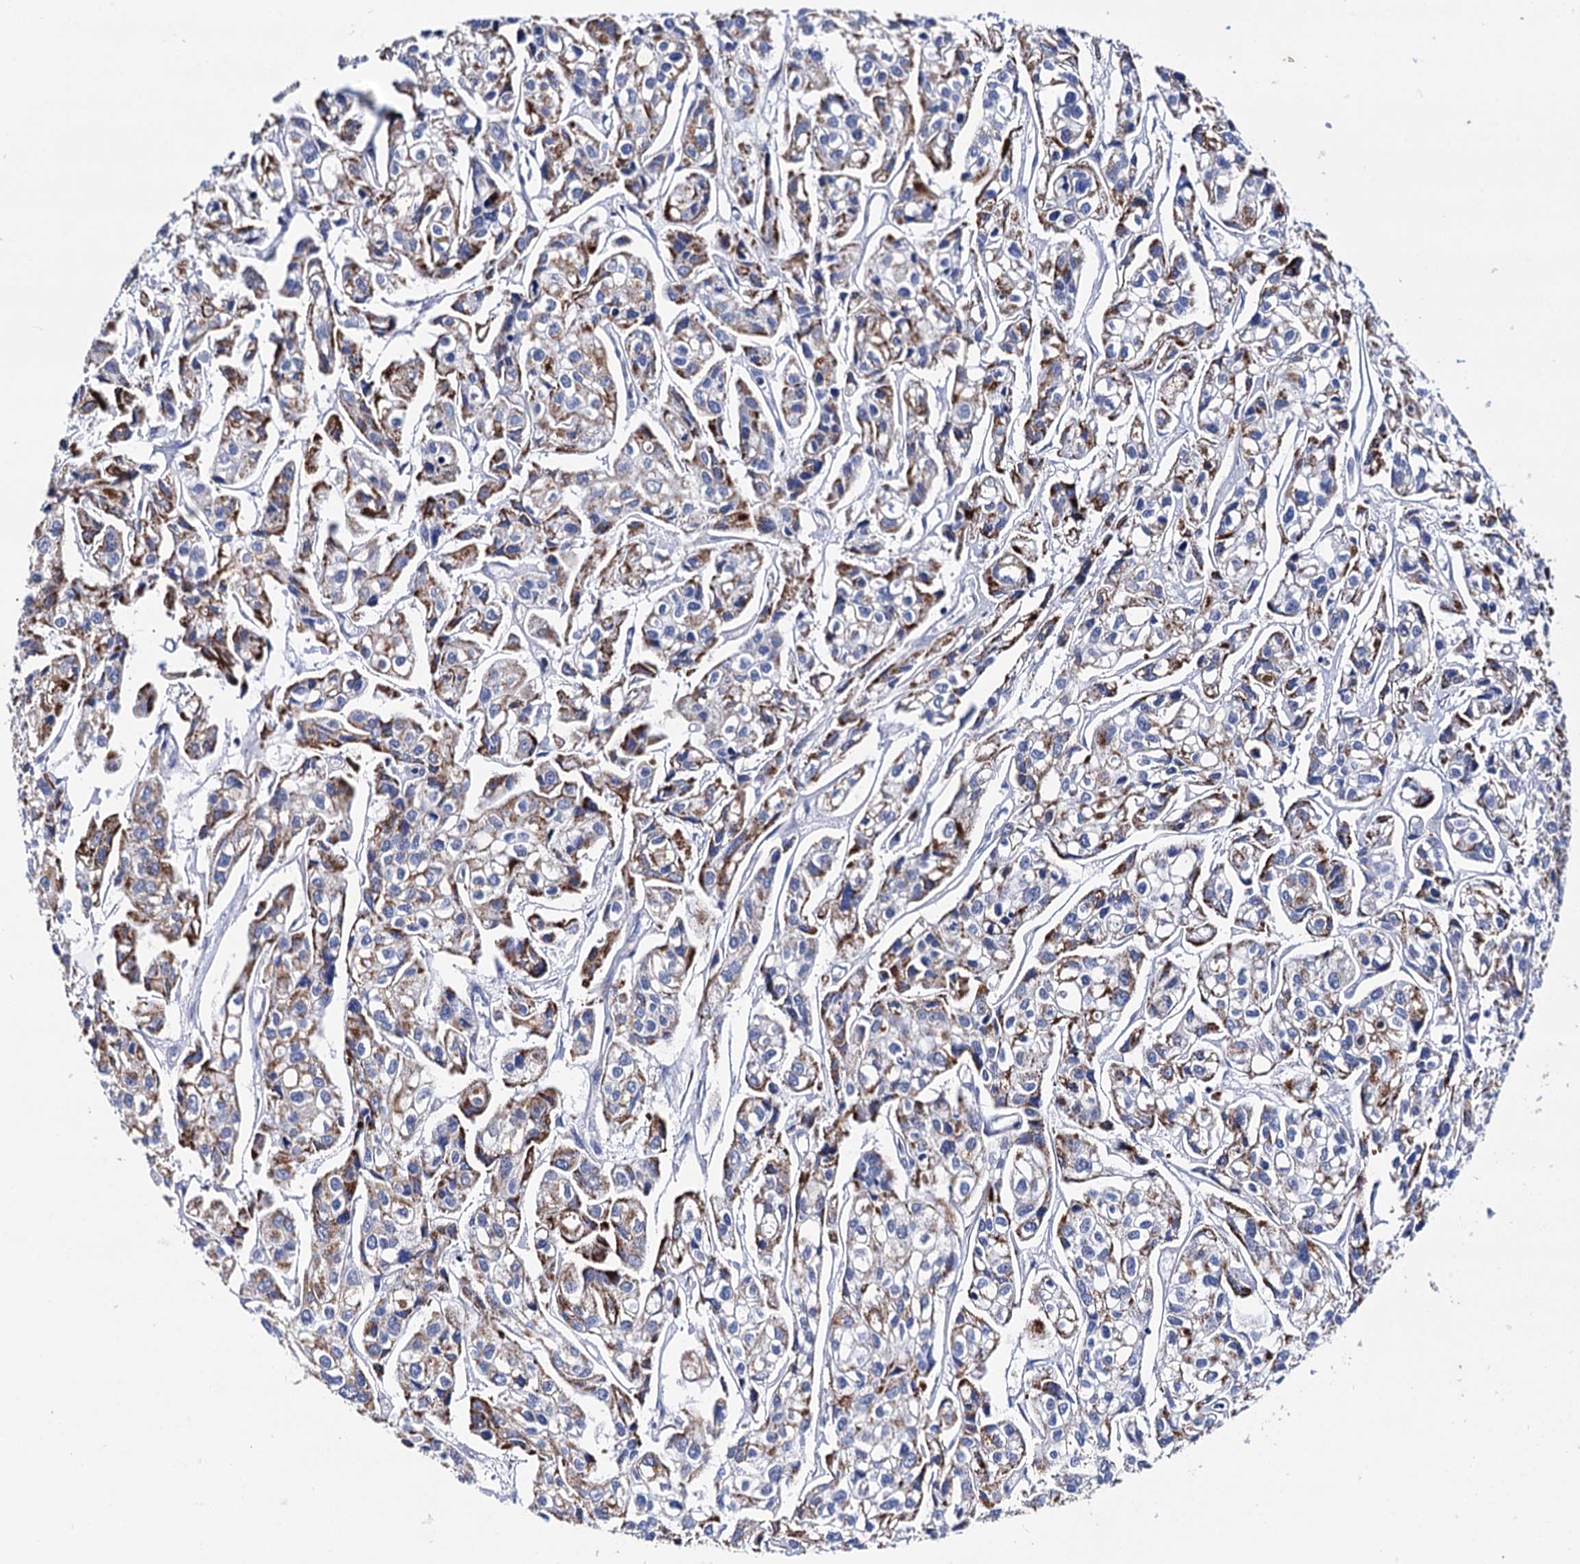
{"staining": {"intensity": "moderate", "quantity": "25%-75%", "location": "cytoplasmic/membranous"}, "tissue": "urothelial cancer", "cell_type": "Tumor cells", "image_type": "cancer", "snomed": [{"axis": "morphology", "description": "Urothelial carcinoma, High grade"}, {"axis": "topography", "description": "Urinary bladder"}], "caption": "IHC image of urothelial carcinoma (high-grade) stained for a protein (brown), which demonstrates medium levels of moderate cytoplasmic/membranous staining in about 25%-75% of tumor cells.", "gene": "UBASH3B", "patient": {"sex": "male", "age": 67}}